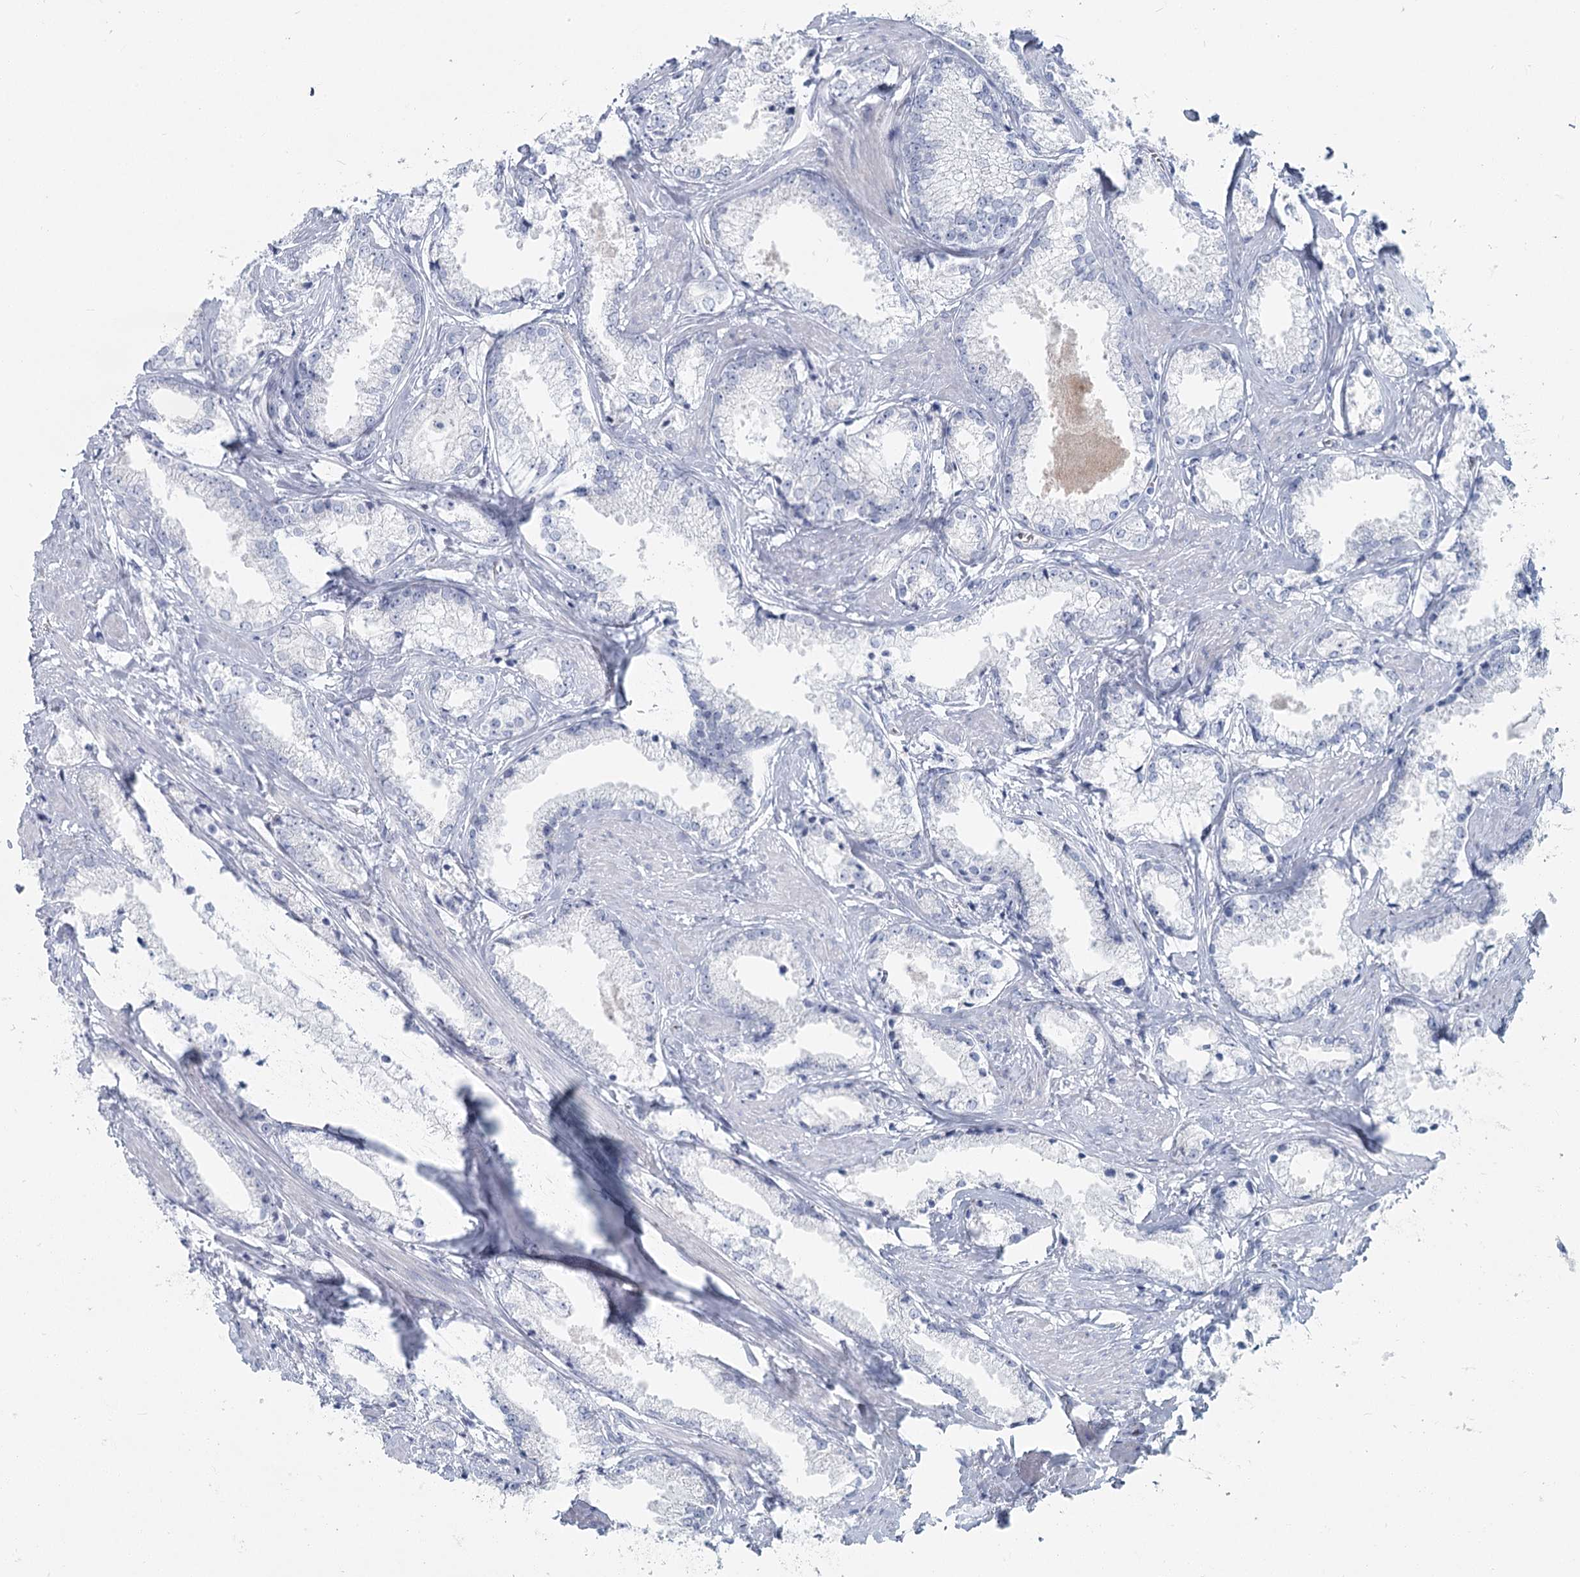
{"staining": {"intensity": "negative", "quantity": "none", "location": "none"}, "tissue": "prostate cancer", "cell_type": "Tumor cells", "image_type": "cancer", "snomed": [{"axis": "morphology", "description": "Adenocarcinoma, High grade"}, {"axis": "topography", "description": "Prostate"}], "caption": "Immunohistochemistry image of neoplastic tissue: prostate adenocarcinoma (high-grade) stained with DAB exhibits no significant protein staining in tumor cells.", "gene": "IFIT5", "patient": {"sex": "male", "age": 66}}